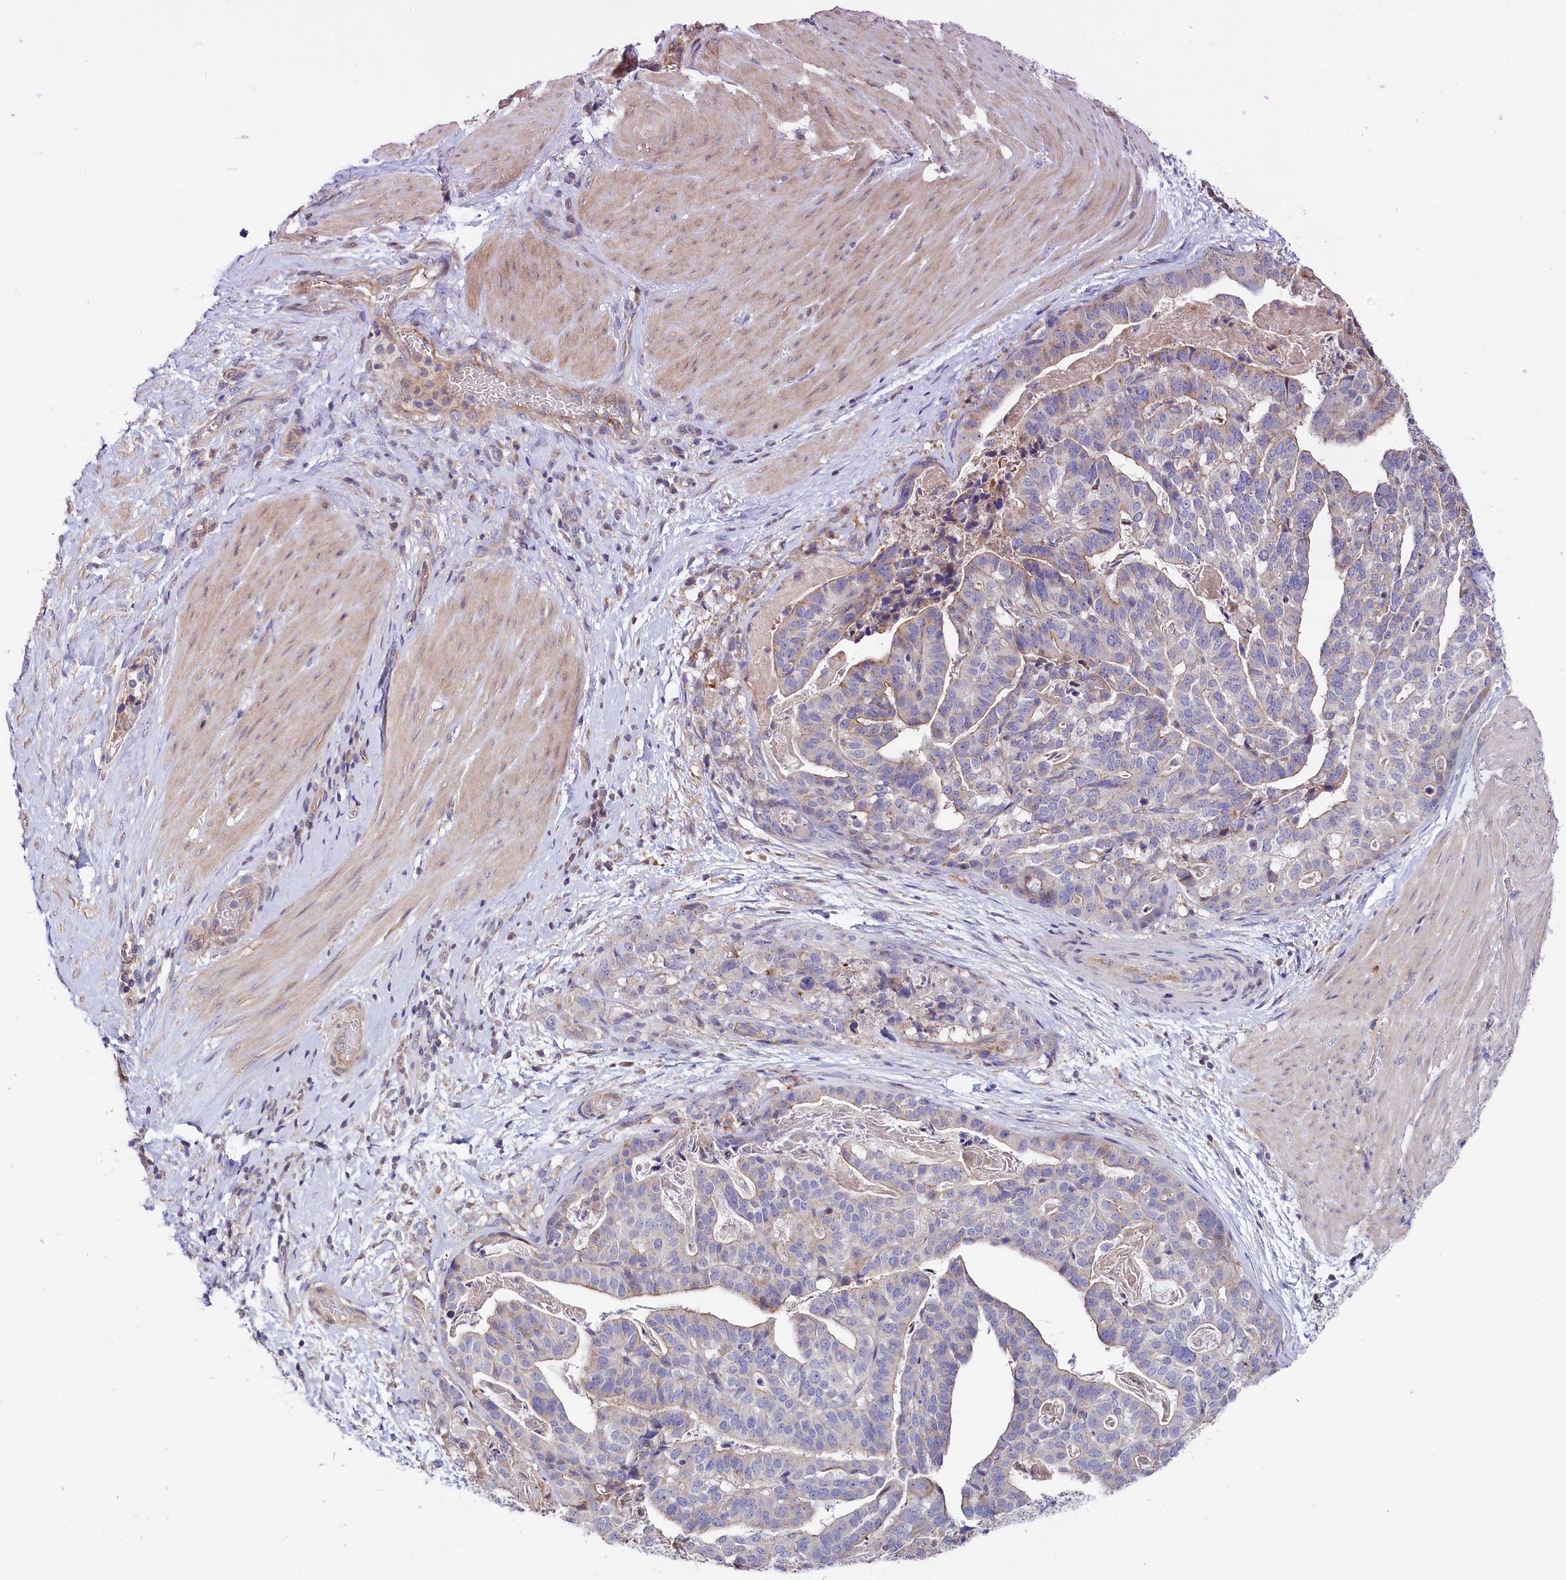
{"staining": {"intensity": "weak", "quantity": "<25%", "location": "cytoplasmic/membranous"}, "tissue": "stomach cancer", "cell_type": "Tumor cells", "image_type": "cancer", "snomed": [{"axis": "morphology", "description": "Adenocarcinoma, NOS"}, {"axis": "topography", "description": "Stomach"}], "caption": "Stomach cancer (adenocarcinoma) was stained to show a protein in brown. There is no significant expression in tumor cells. Brightfield microscopy of immunohistochemistry (IHC) stained with DAB (3,3'-diaminobenzidine) (brown) and hematoxylin (blue), captured at high magnification.", "gene": "RPUSD3", "patient": {"sex": "male", "age": 48}}